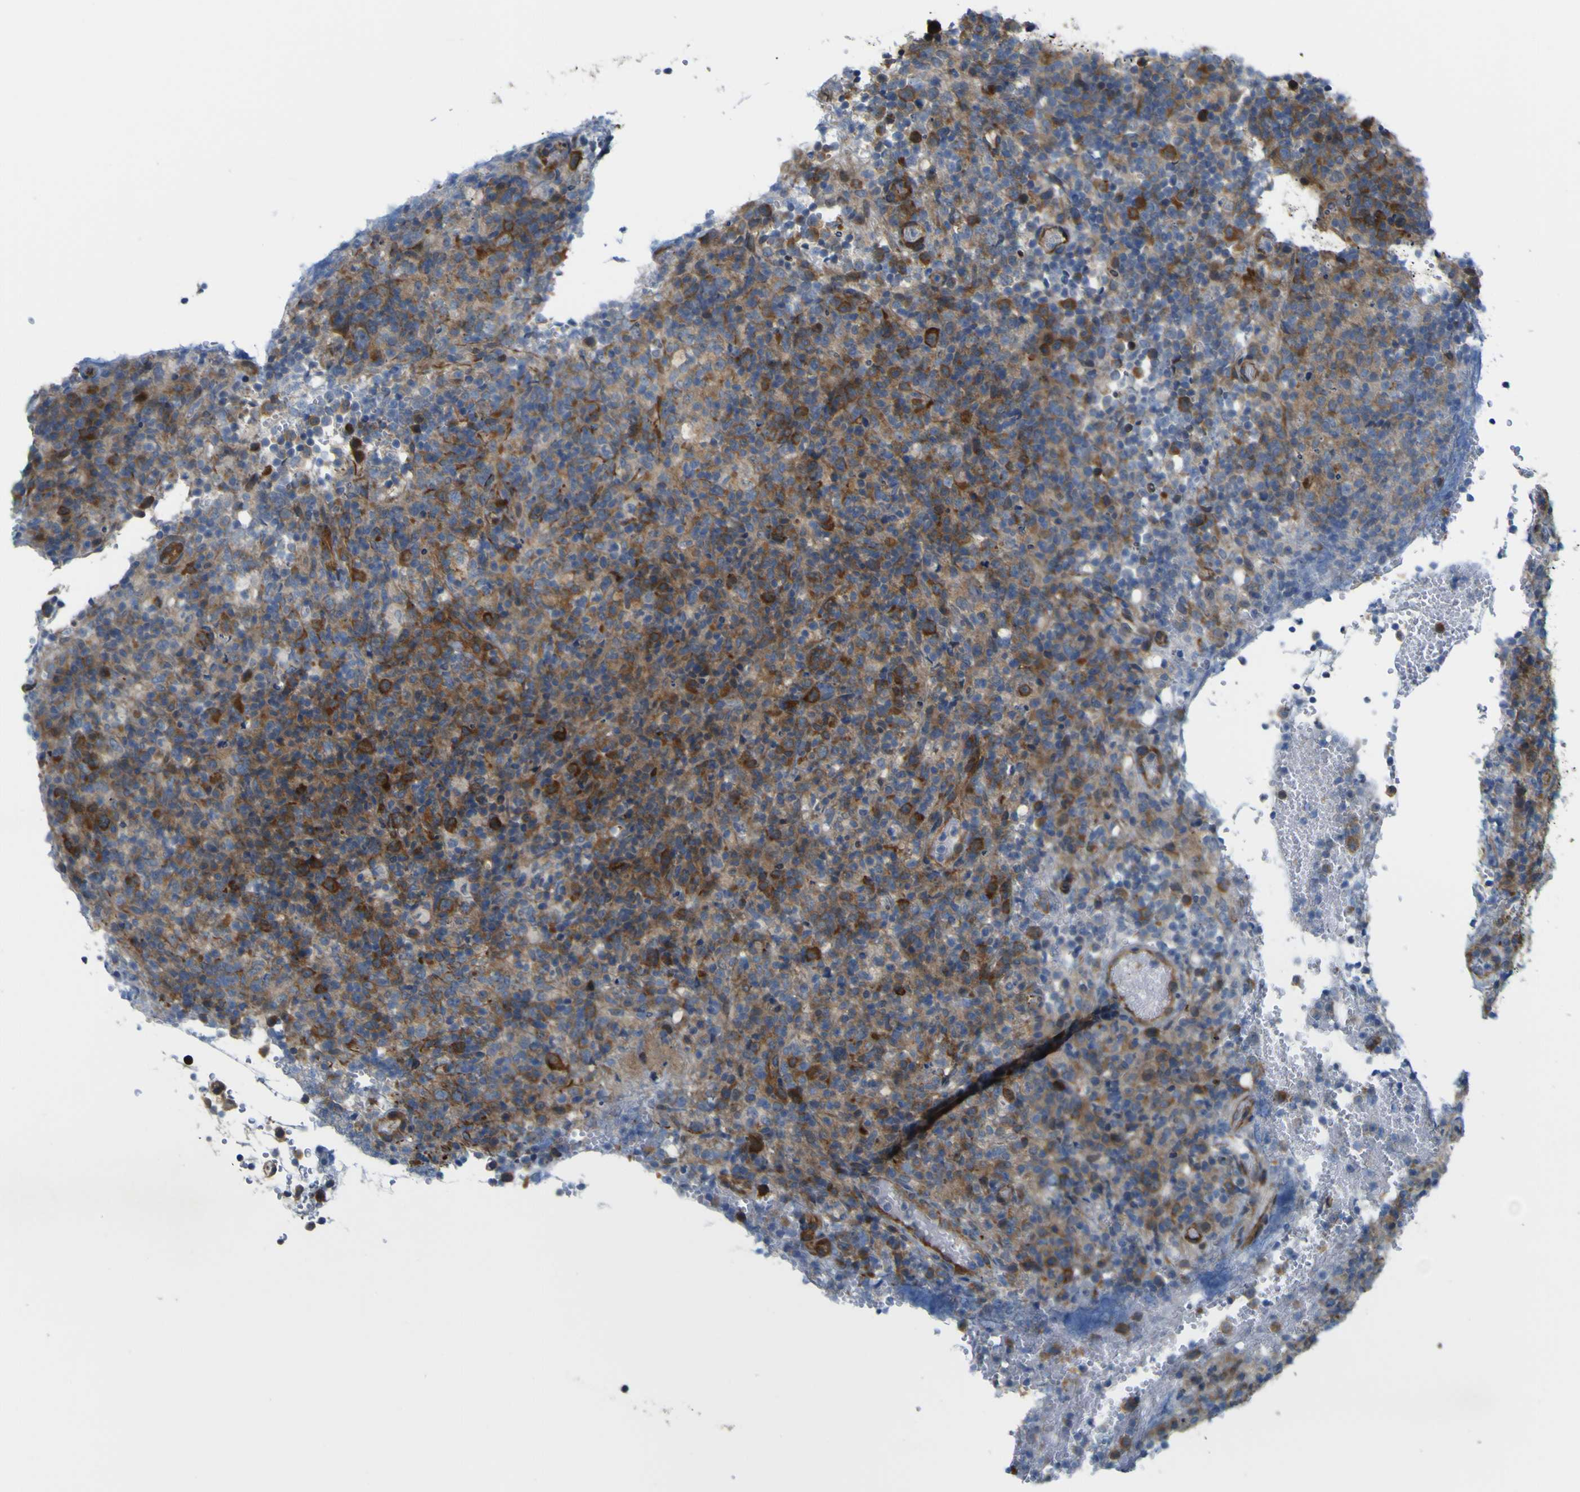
{"staining": {"intensity": "moderate", "quantity": ">75%", "location": "cytoplasmic/membranous"}, "tissue": "lymphoma", "cell_type": "Tumor cells", "image_type": "cancer", "snomed": [{"axis": "morphology", "description": "Malignant lymphoma, non-Hodgkin's type, High grade"}, {"axis": "topography", "description": "Lymph node"}], "caption": "Immunohistochemistry (IHC) (DAB (3,3'-diaminobenzidine)) staining of high-grade malignant lymphoma, non-Hodgkin's type reveals moderate cytoplasmic/membranous protein staining in approximately >75% of tumor cells. Immunohistochemistry (IHC) stains the protein of interest in brown and the nuclei are stained blue.", "gene": "JPH1", "patient": {"sex": "female", "age": 76}}